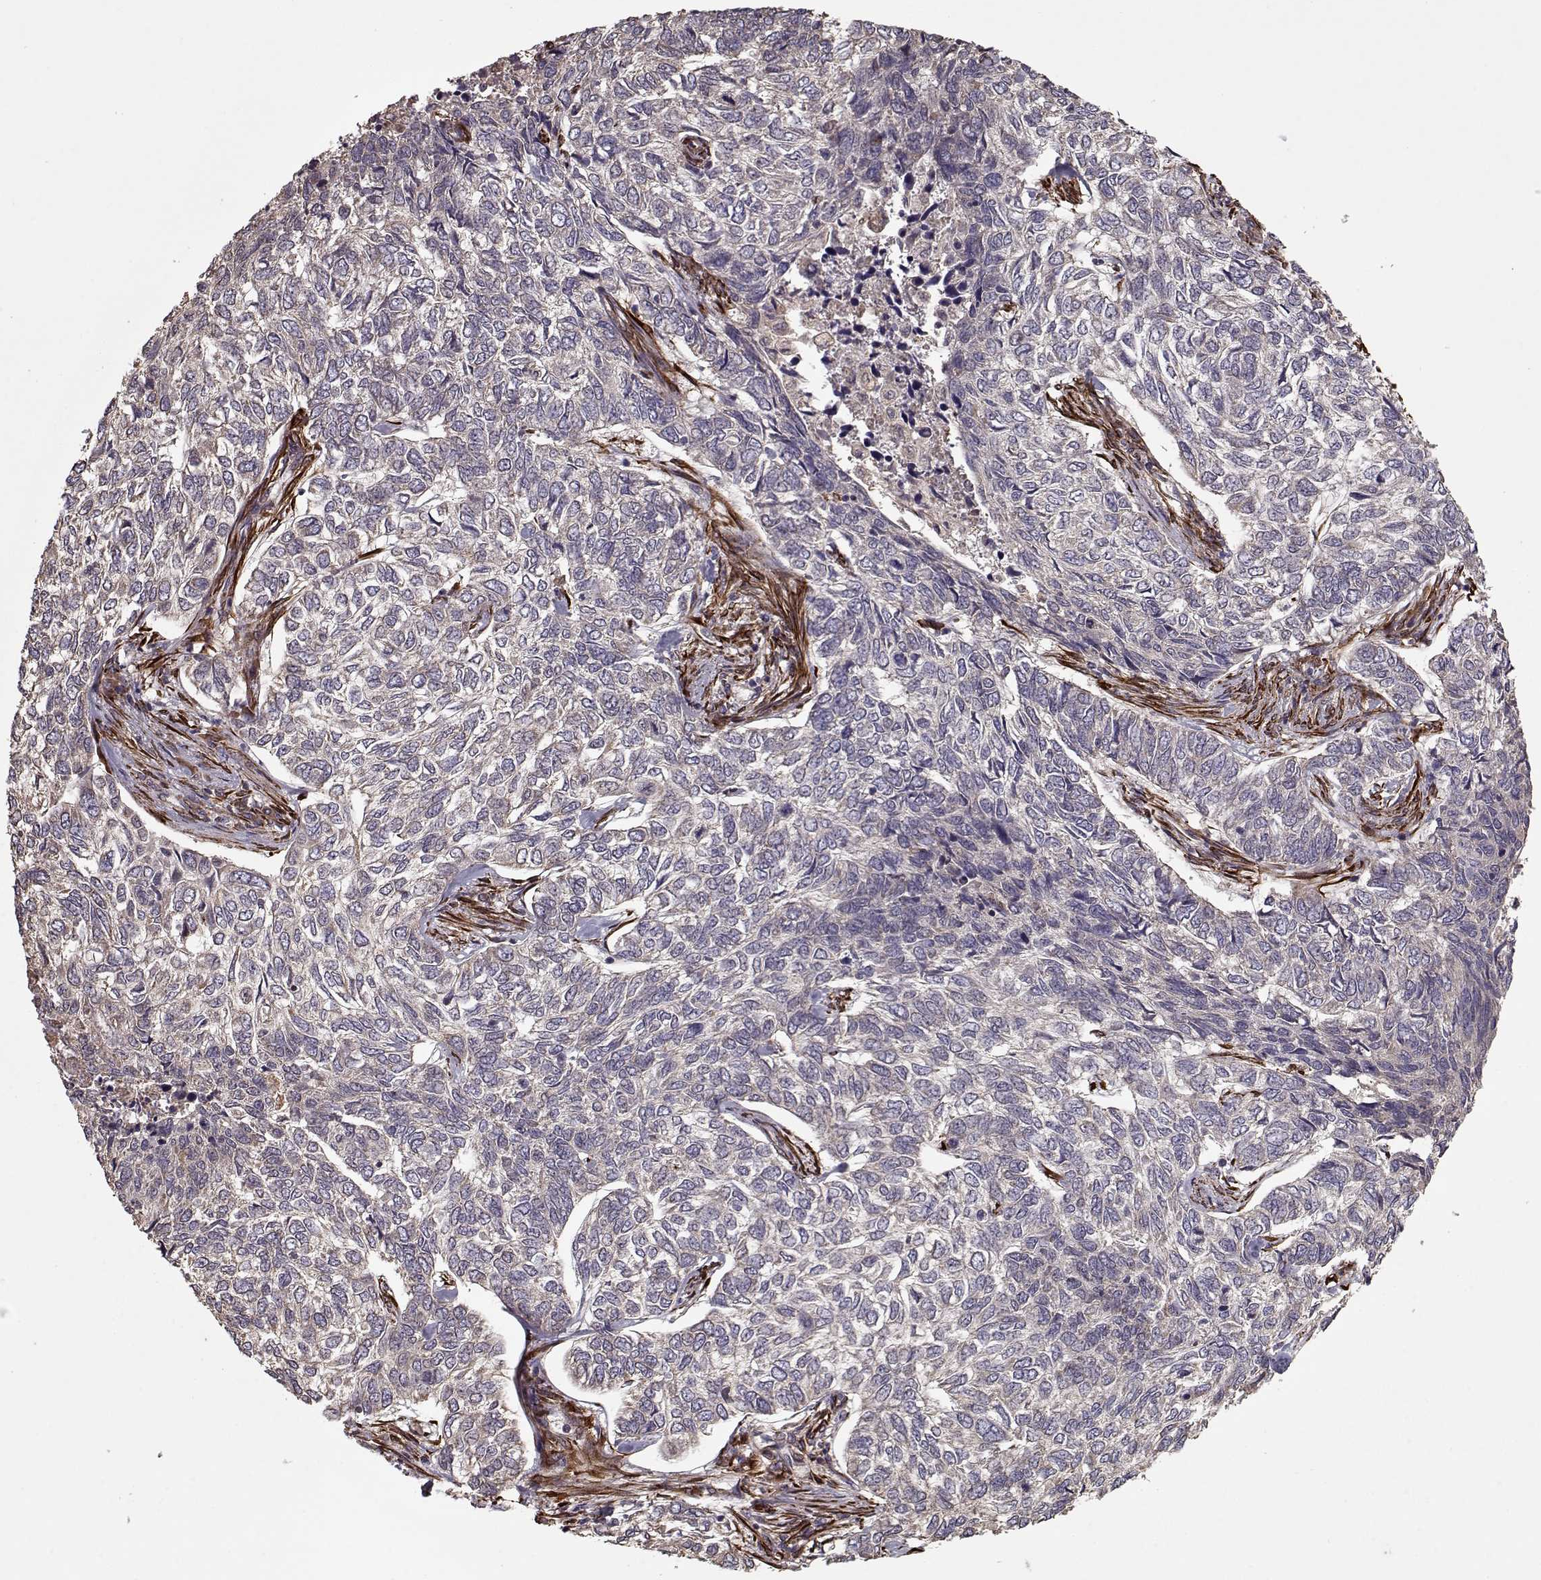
{"staining": {"intensity": "negative", "quantity": "none", "location": "none"}, "tissue": "skin cancer", "cell_type": "Tumor cells", "image_type": "cancer", "snomed": [{"axis": "morphology", "description": "Basal cell carcinoma"}, {"axis": "topography", "description": "Skin"}], "caption": "Immunohistochemistry of skin cancer displays no expression in tumor cells.", "gene": "IMMP1L", "patient": {"sex": "female", "age": 65}}